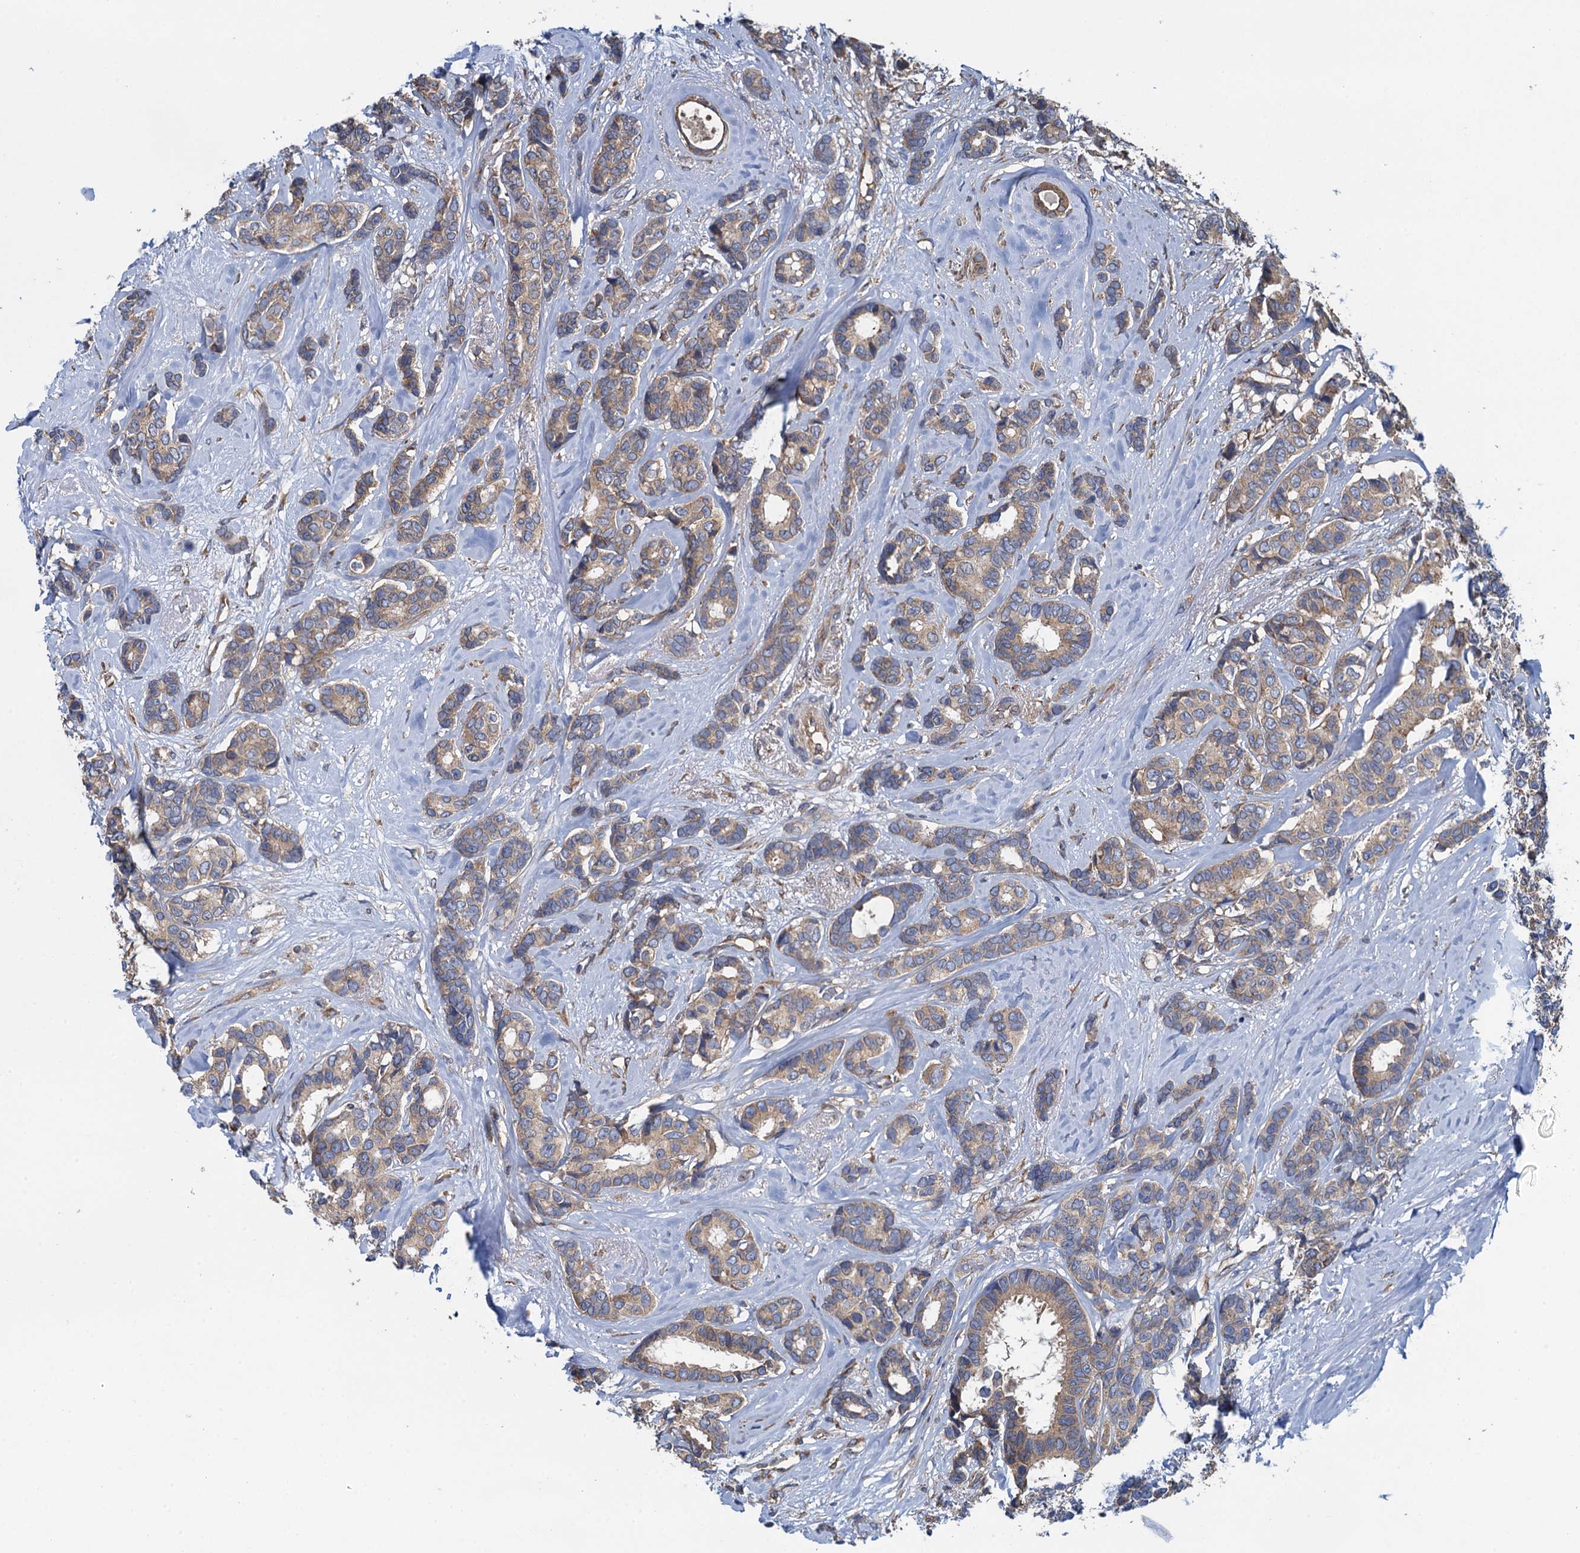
{"staining": {"intensity": "weak", "quantity": ">75%", "location": "cytoplasmic/membranous"}, "tissue": "breast cancer", "cell_type": "Tumor cells", "image_type": "cancer", "snomed": [{"axis": "morphology", "description": "Duct carcinoma"}, {"axis": "topography", "description": "Breast"}], "caption": "Brown immunohistochemical staining in human infiltrating ductal carcinoma (breast) reveals weak cytoplasmic/membranous expression in approximately >75% of tumor cells.", "gene": "ADCY9", "patient": {"sex": "female", "age": 87}}